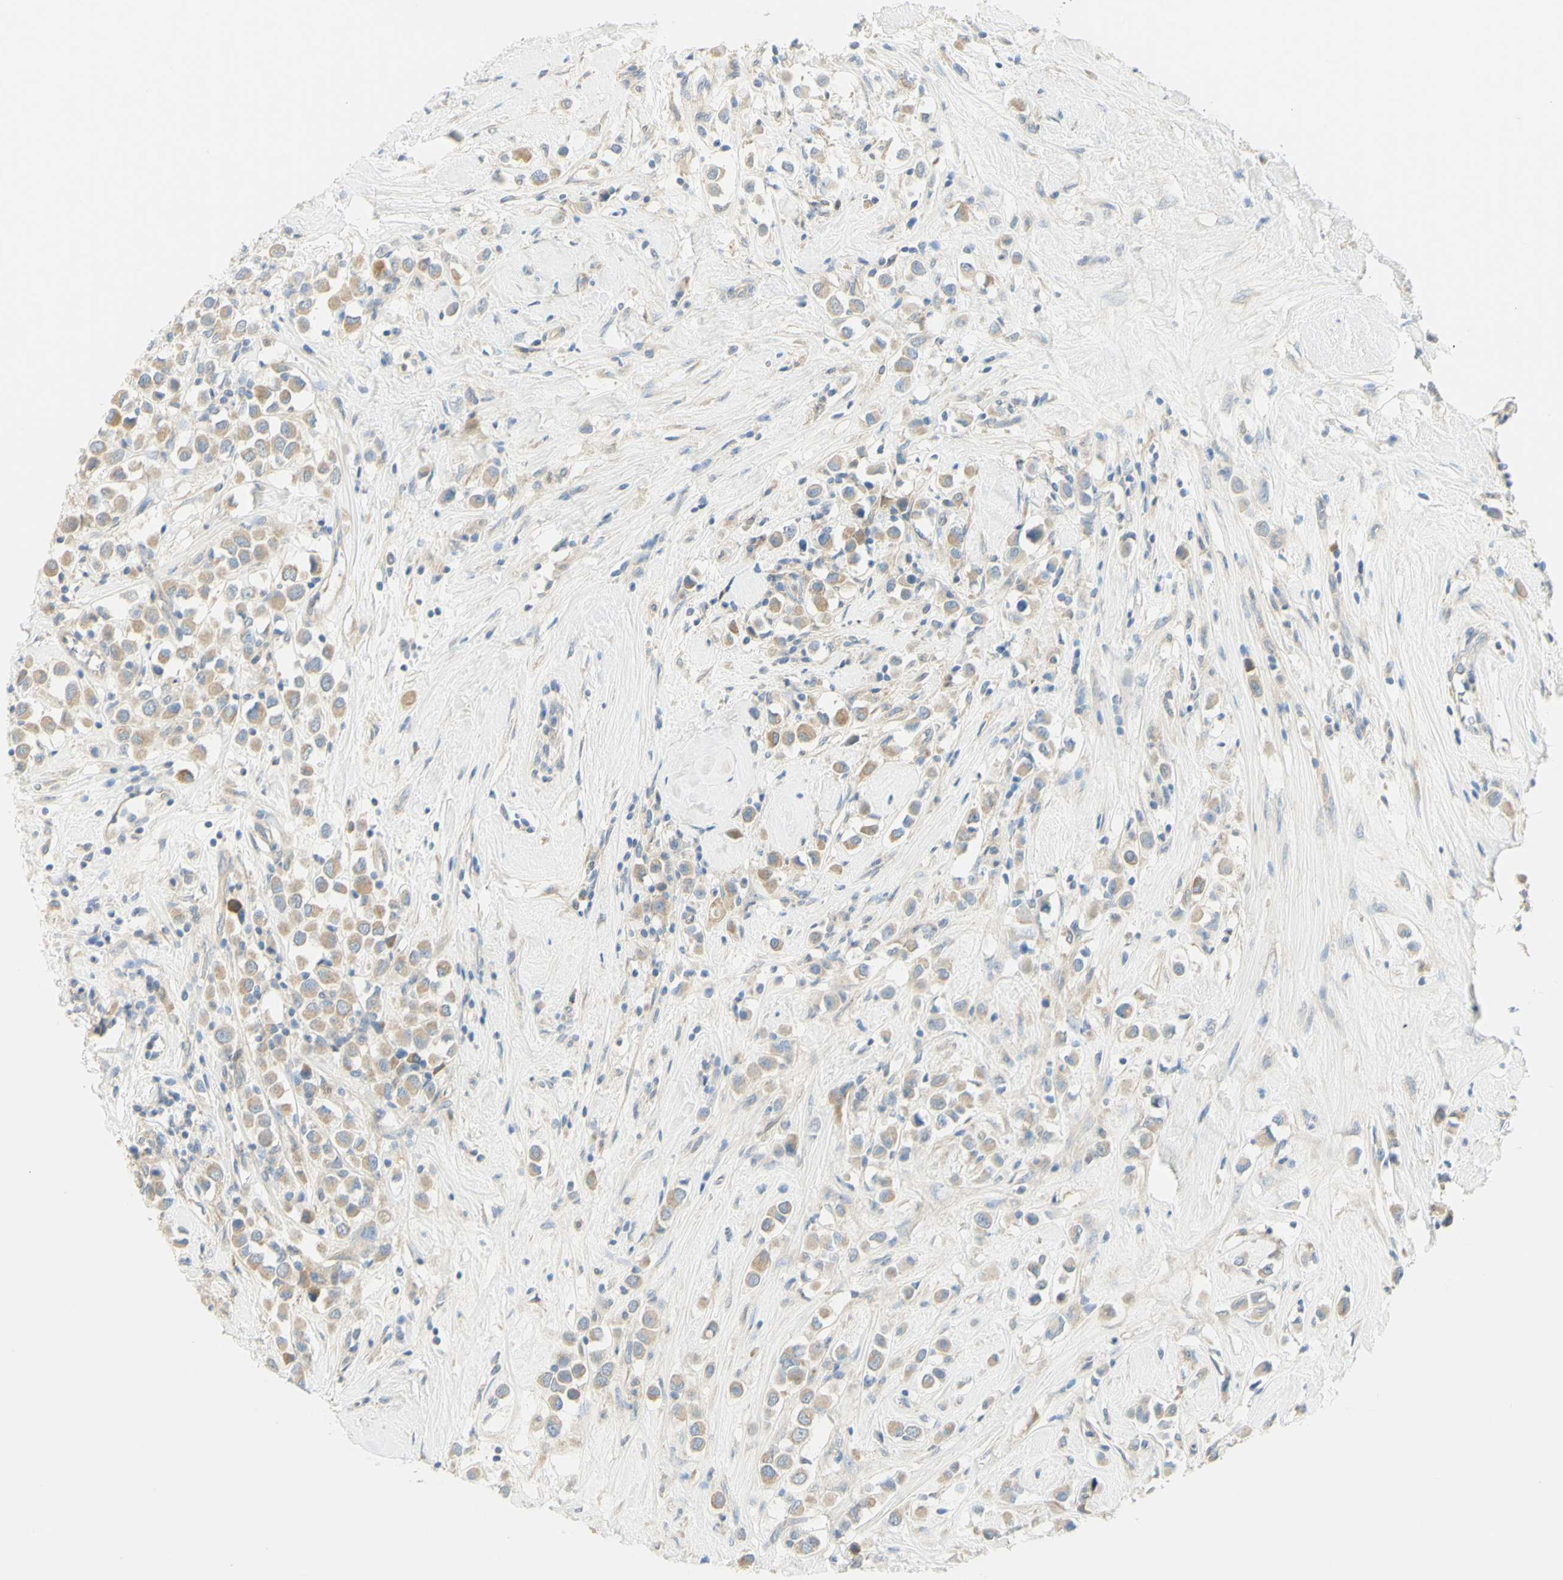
{"staining": {"intensity": "moderate", "quantity": ">75%", "location": "cytoplasmic/membranous"}, "tissue": "breast cancer", "cell_type": "Tumor cells", "image_type": "cancer", "snomed": [{"axis": "morphology", "description": "Duct carcinoma"}, {"axis": "topography", "description": "Breast"}], "caption": "Human breast infiltrating ductal carcinoma stained for a protein (brown) reveals moderate cytoplasmic/membranous positive expression in about >75% of tumor cells.", "gene": "GCNT3", "patient": {"sex": "female", "age": 61}}